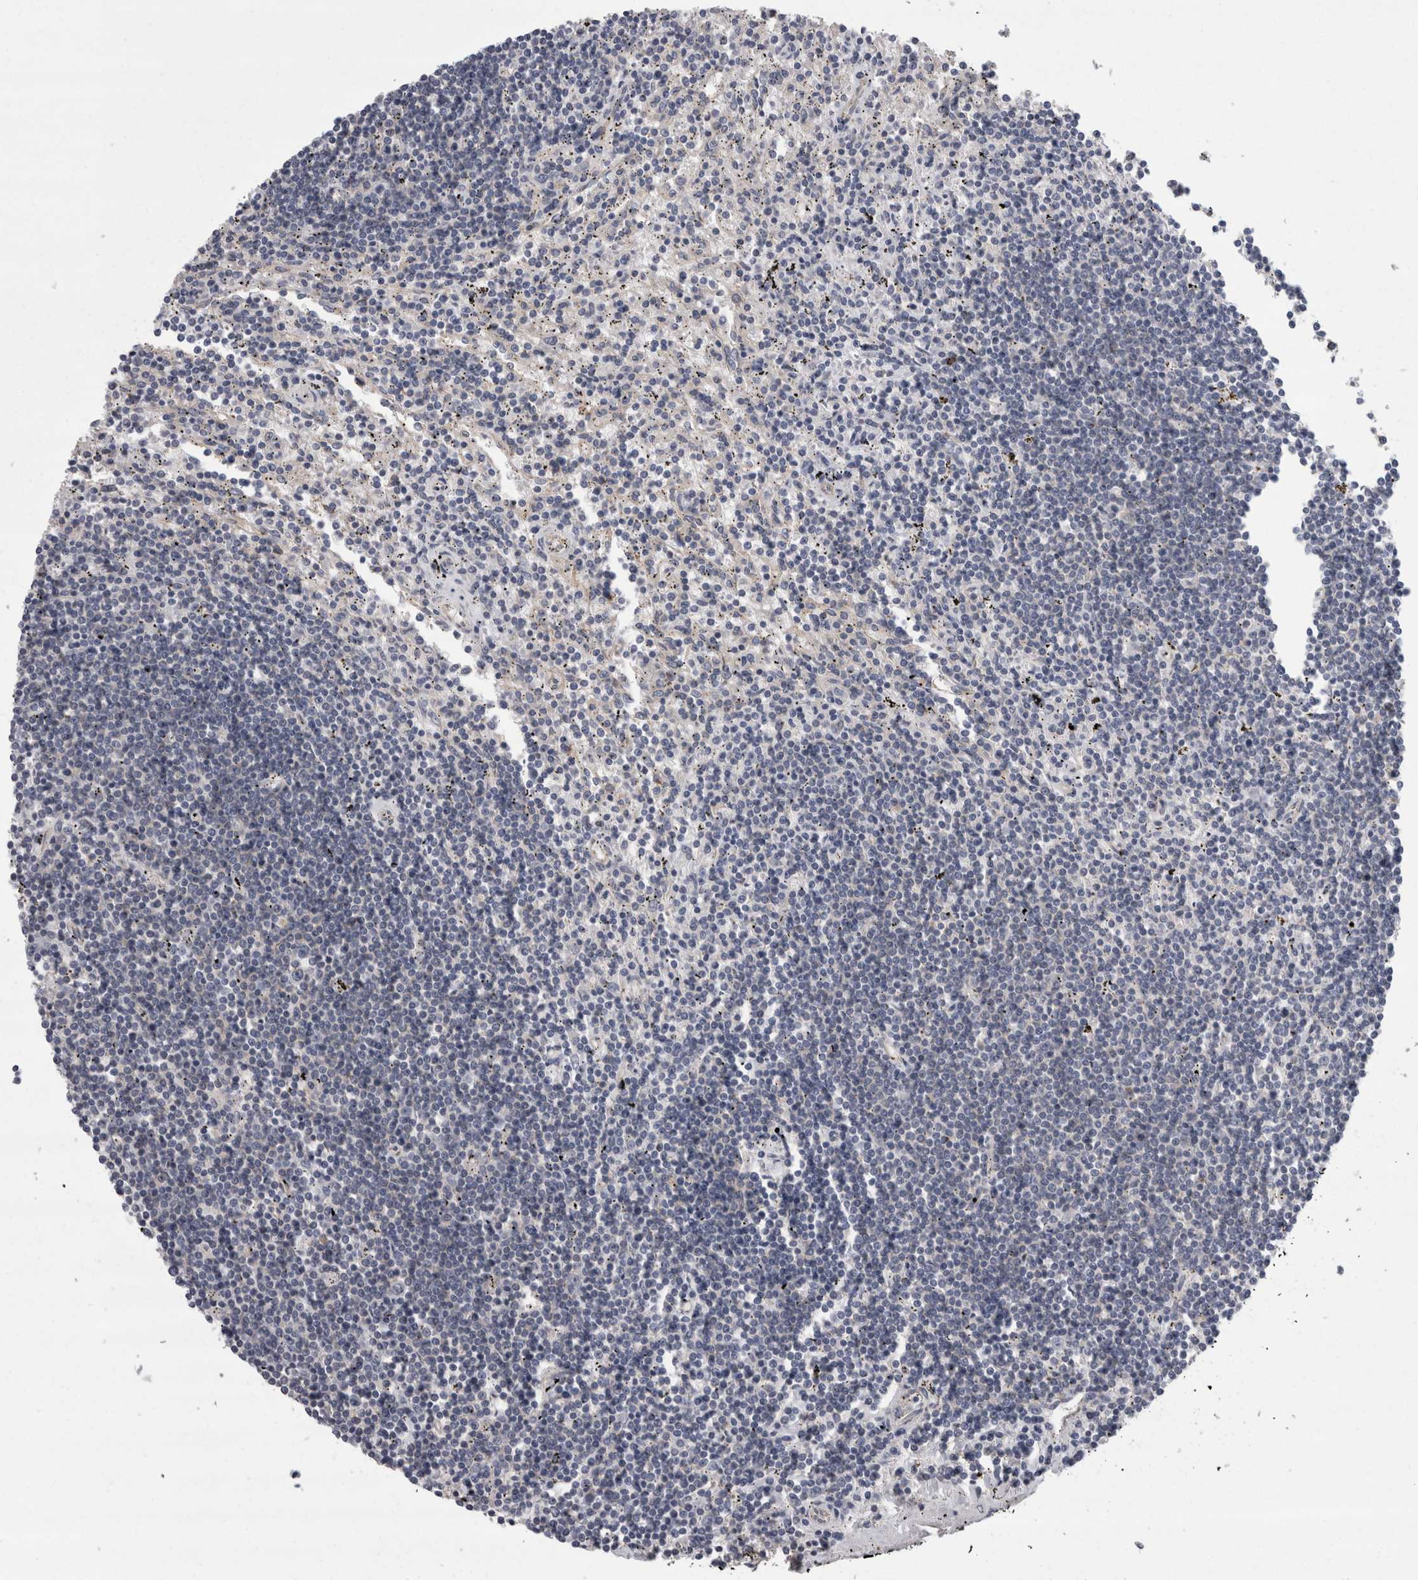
{"staining": {"intensity": "negative", "quantity": "none", "location": "none"}, "tissue": "lymphoma", "cell_type": "Tumor cells", "image_type": "cancer", "snomed": [{"axis": "morphology", "description": "Malignant lymphoma, non-Hodgkin's type, Low grade"}, {"axis": "topography", "description": "Spleen"}], "caption": "Immunohistochemistry (IHC) photomicrograph of neoplastic tissue: lymphoma stained with DAB displays no significant protein positivity in tumor cells.", "gene": "LYZL6", "patient": {"sex": "male", "age": 76}}